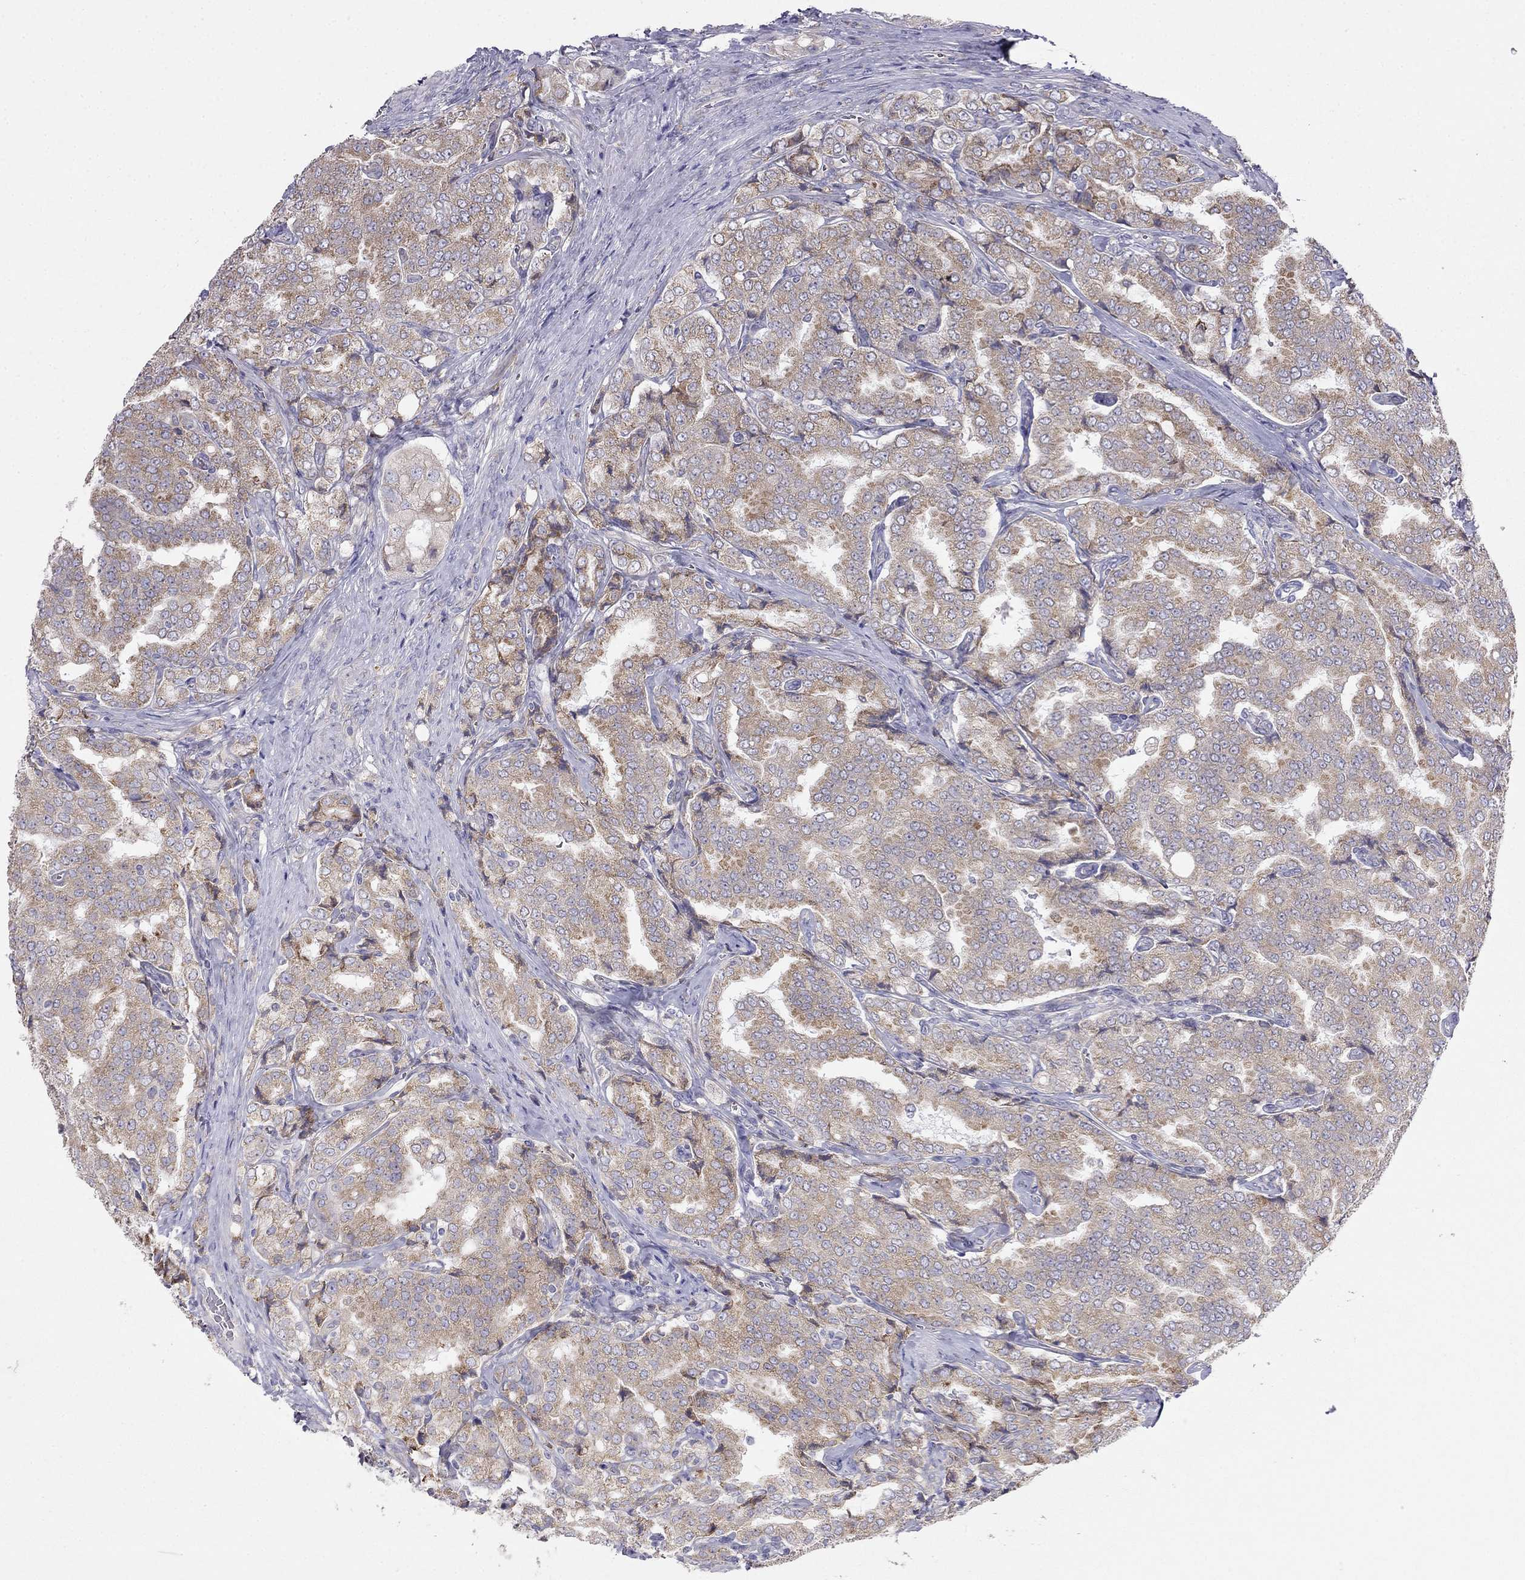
{"staining": {"intensity": "moderate", "quantity": "25%-75%", "location": "cytoplasmic/membranous"}, "tissue": "prostate cancer", "cell_type": "Tumor cells", "image_type": "cancer", "snomed": [{"axis": "morphology", "description": "Adenocarcinoma, NOS"}, {"axis": "topography", "description": "Prostate"}], "caption": "Moderate cytoplasmic/membranous staining is appreciated in about 25%-75% of tumor cells in prostate cancer.", "gene": "LONRF2", "patient": {"sex": "male", "age": 65}}